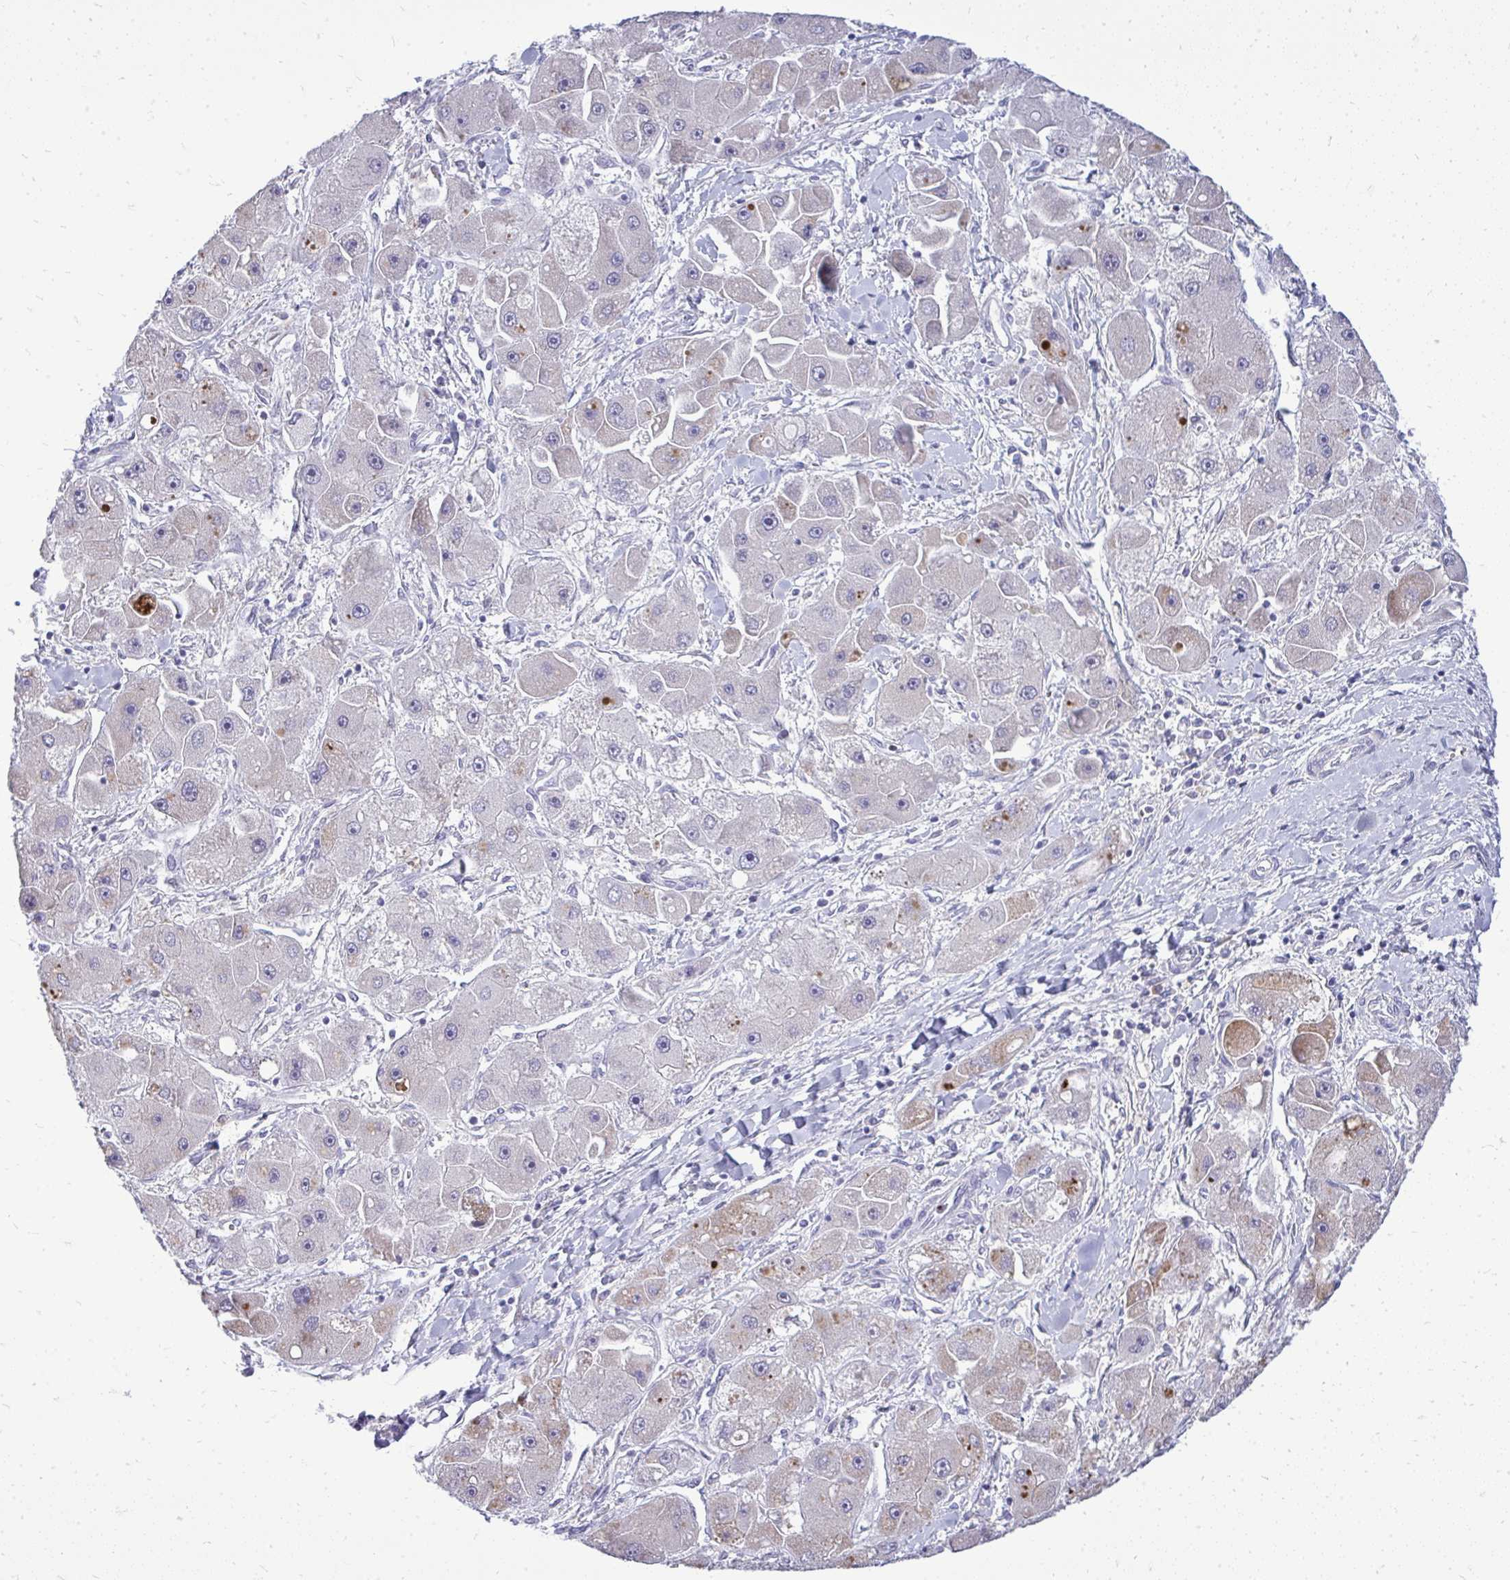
{"staining": {"intensity": "moderate", "quantity": "25%-75%", "location": "cytoplasmic/membranous"}, "tissue": "liver cancer", "cell_type": "Tumor cells", "image_type": "cancer", "snomed": [{"axis": "morphology", "description": "Carcinoma, Hepatocellular, NOS"}, {"axis": "topography", "description": "Liver"}], "caption": "Liver hepatocellular carcinoma stained with a brown dye displays moderate cytoplasmic/membranous positive expression in about 25%-75% of tumor cells.", "gene": "OR8D1", "patient": {"sex": "male", "age": 24}}